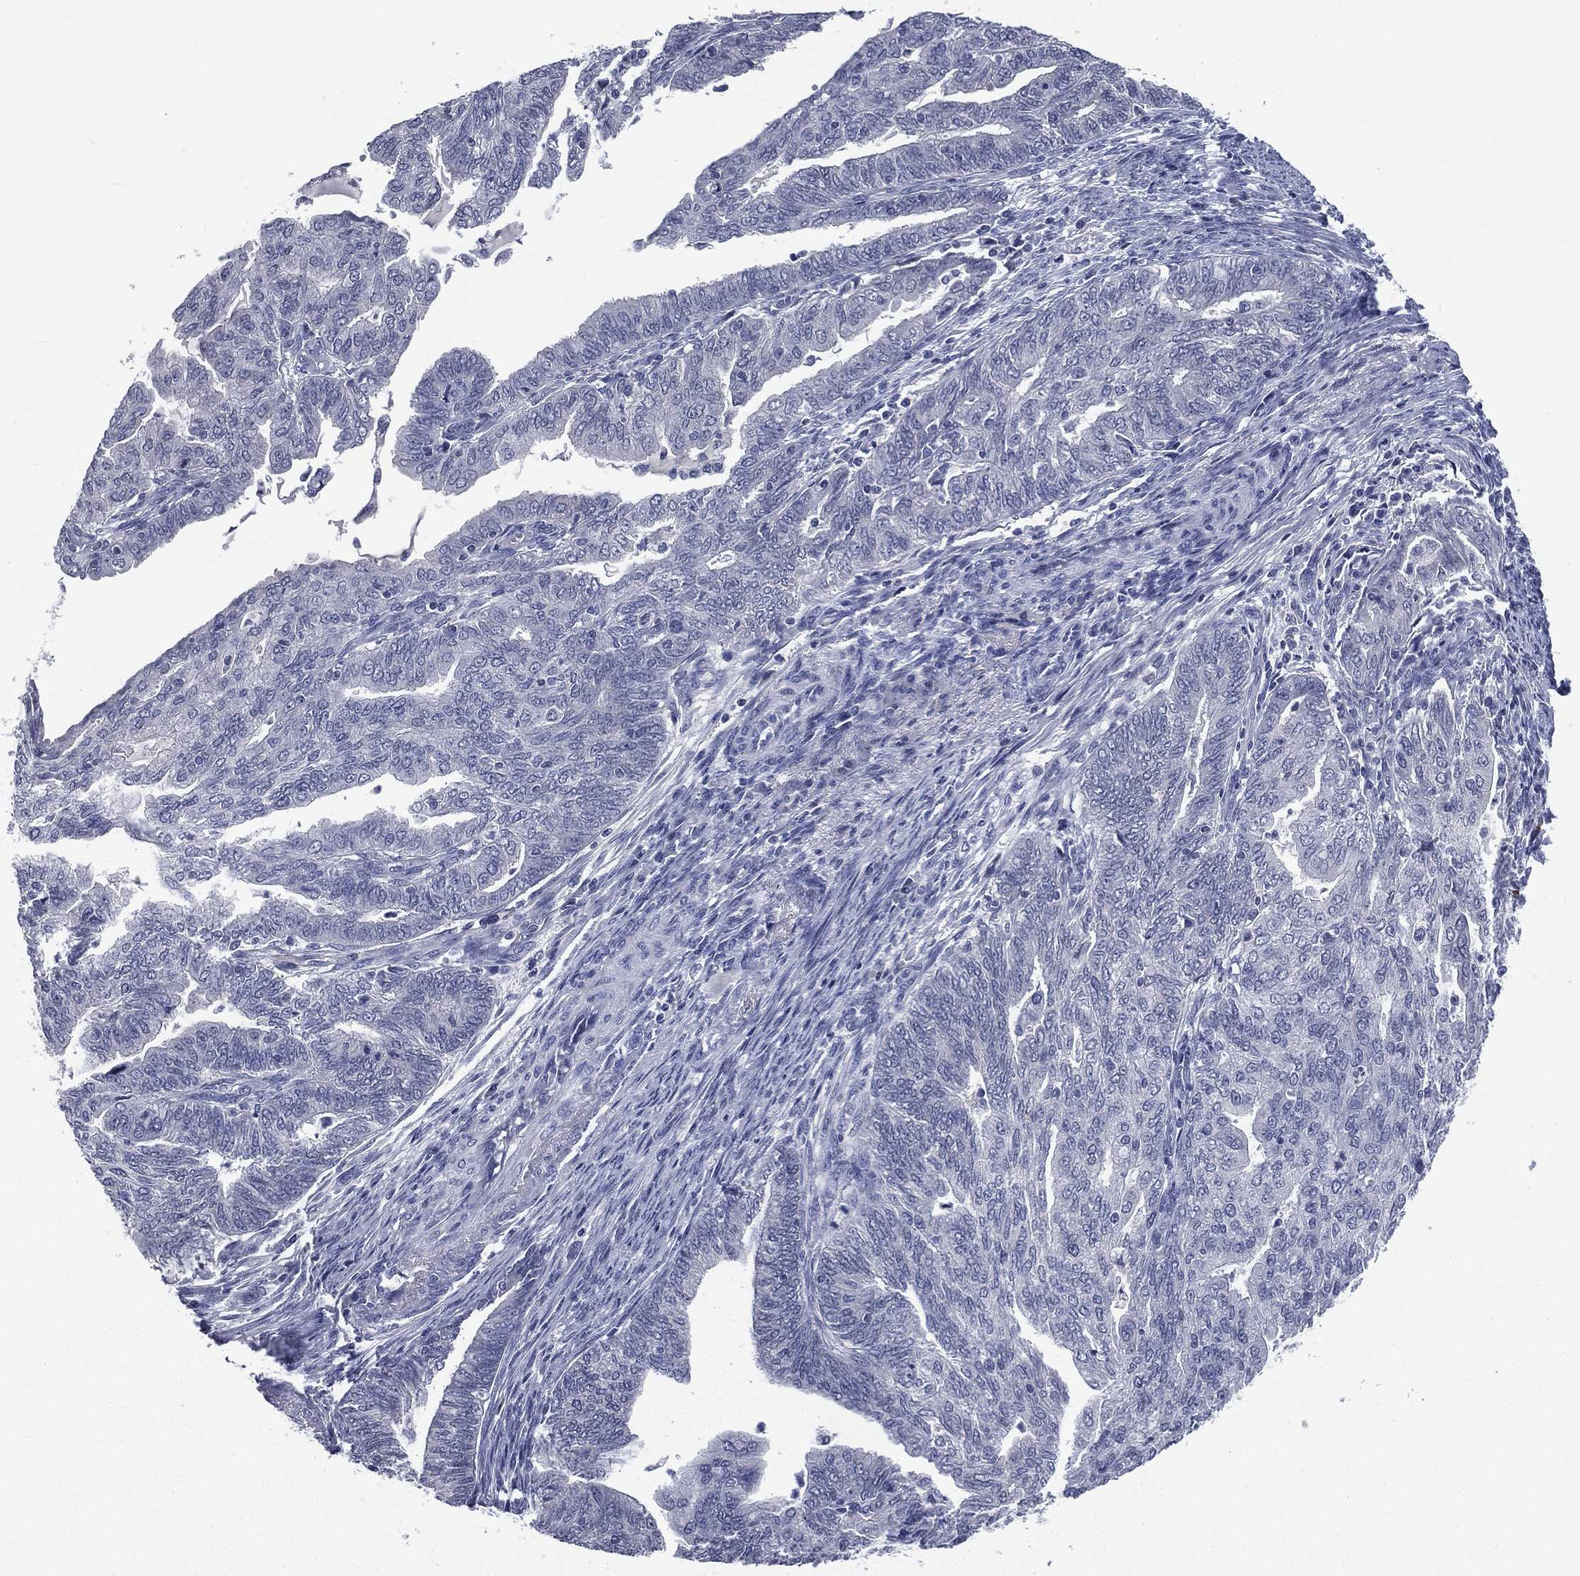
{"staining": {"intensity": "negative", "quantity": "none", "location": "none"}, "tissue": "endometrial cancer", "cell_type": "Tumor cells", "image_type": "cancer", "snomed": [{"axis": "morphology", "description": "Adenocarcinoma, NOS"}, {"axis": "topography", "description": "Endometrium"}], "caption": "Protein analysis of adenocarcinoma (endometrial) shows no significant positivity in tumor cells. (DAB immunohistochemistry with hematoxylin counter stain).", "gene": "IFT27", "patient": {"sex": "female", "age": 82}}